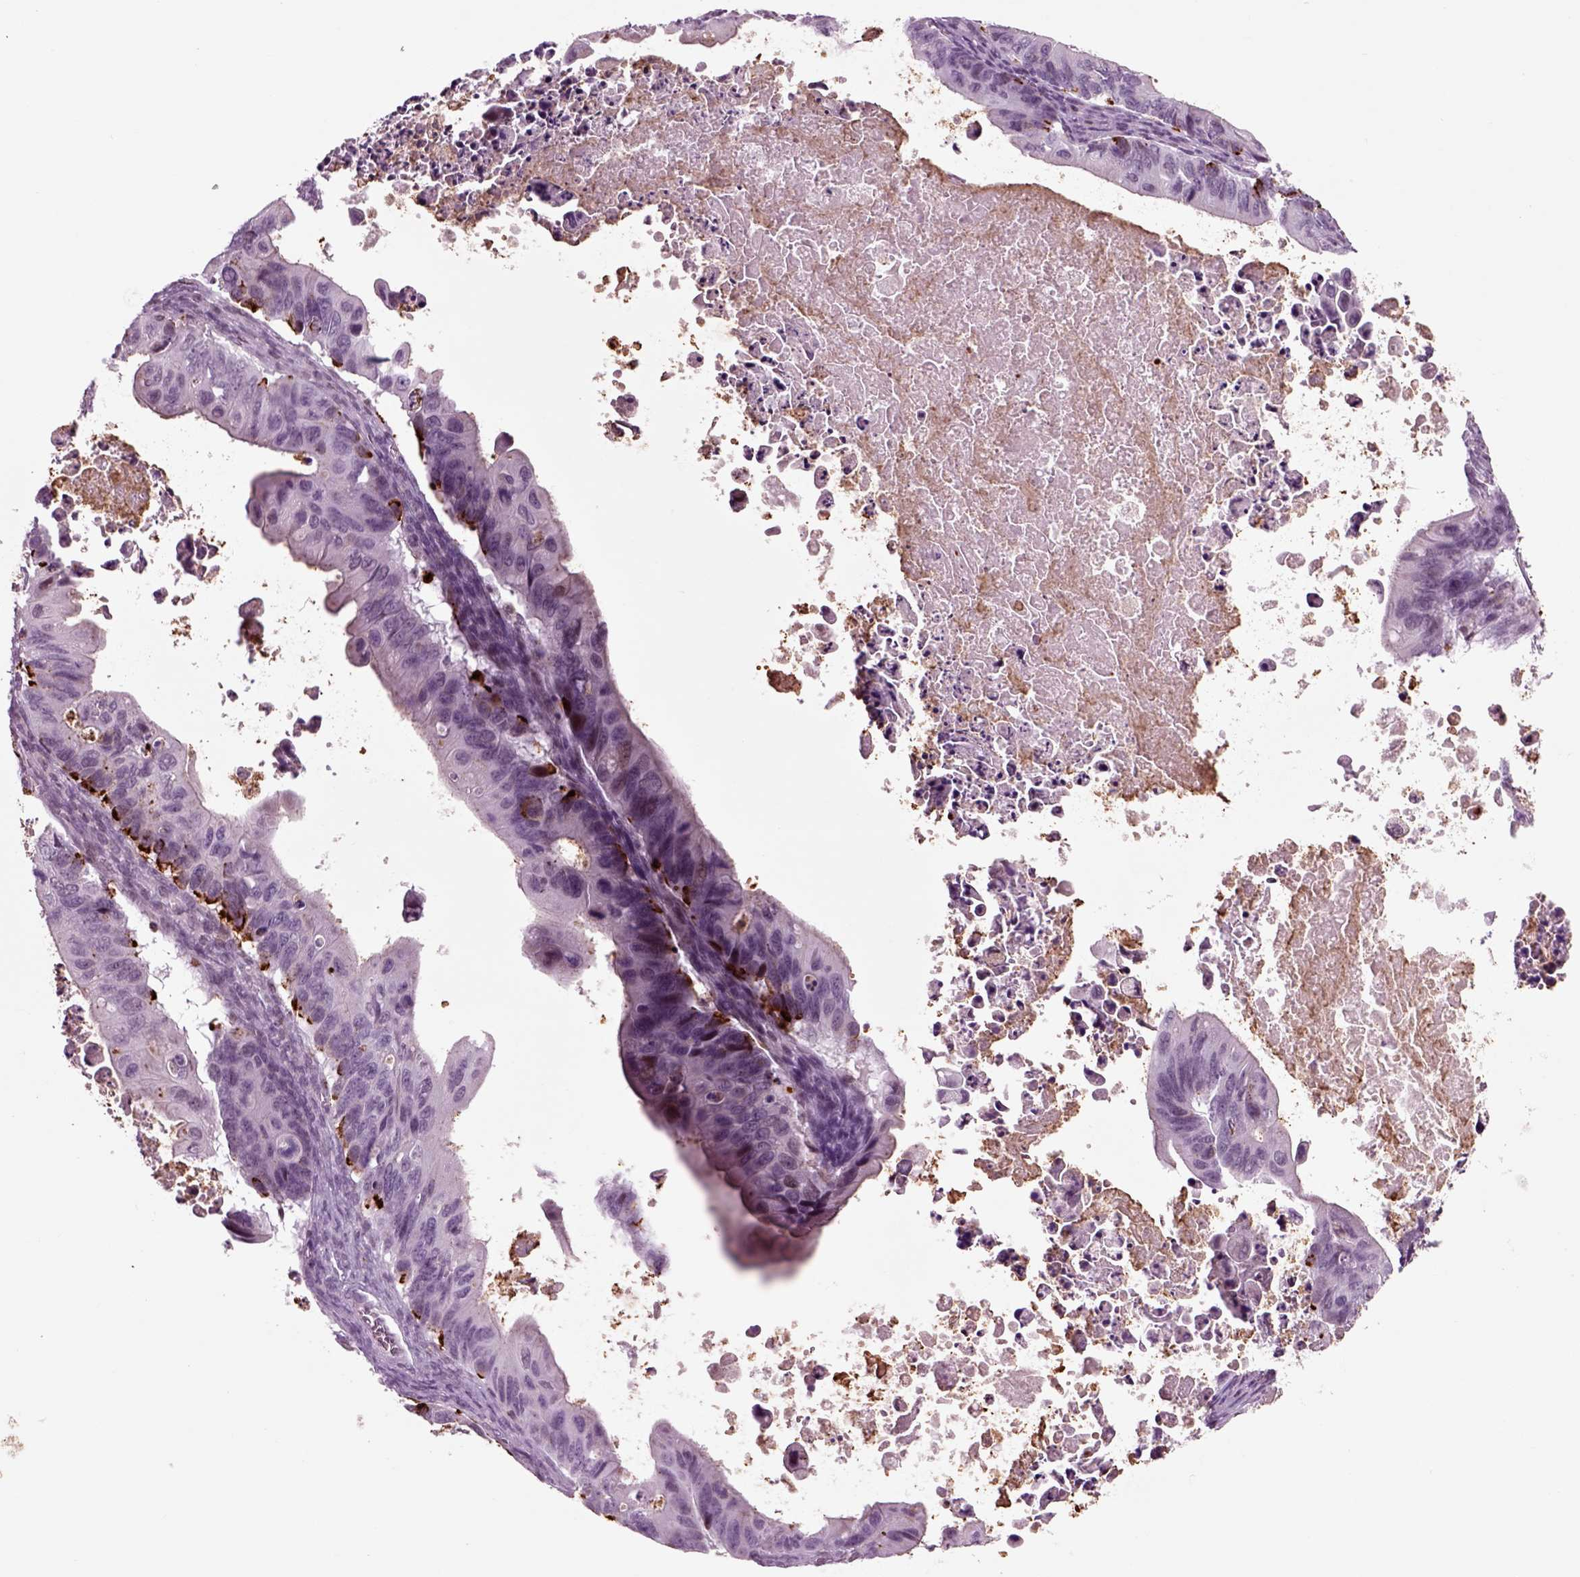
{"staining": {"intensity": "strong", "quantity": "<25%", "location": "cytoplasmic/membranous"}, "tissue": "ovarian cancer", "cell_type": "Tumor cells", "image_type": "cancer", "snomed": [{"axis": "morphology", "description": "Cystadenocarcinoma, mucinous, NOS"}, {"axis": "topography", "description": "Ovary"}], "caption": "Brown immunohistochemical staining in human ovarian cancer (mucinous cystadenocarcinoma) exhibits strong cytoplasmic/membranous staining in about <25% of tumor cells.", "gene": "CHGB", "patient": {"sex": "female", "age": 64}}